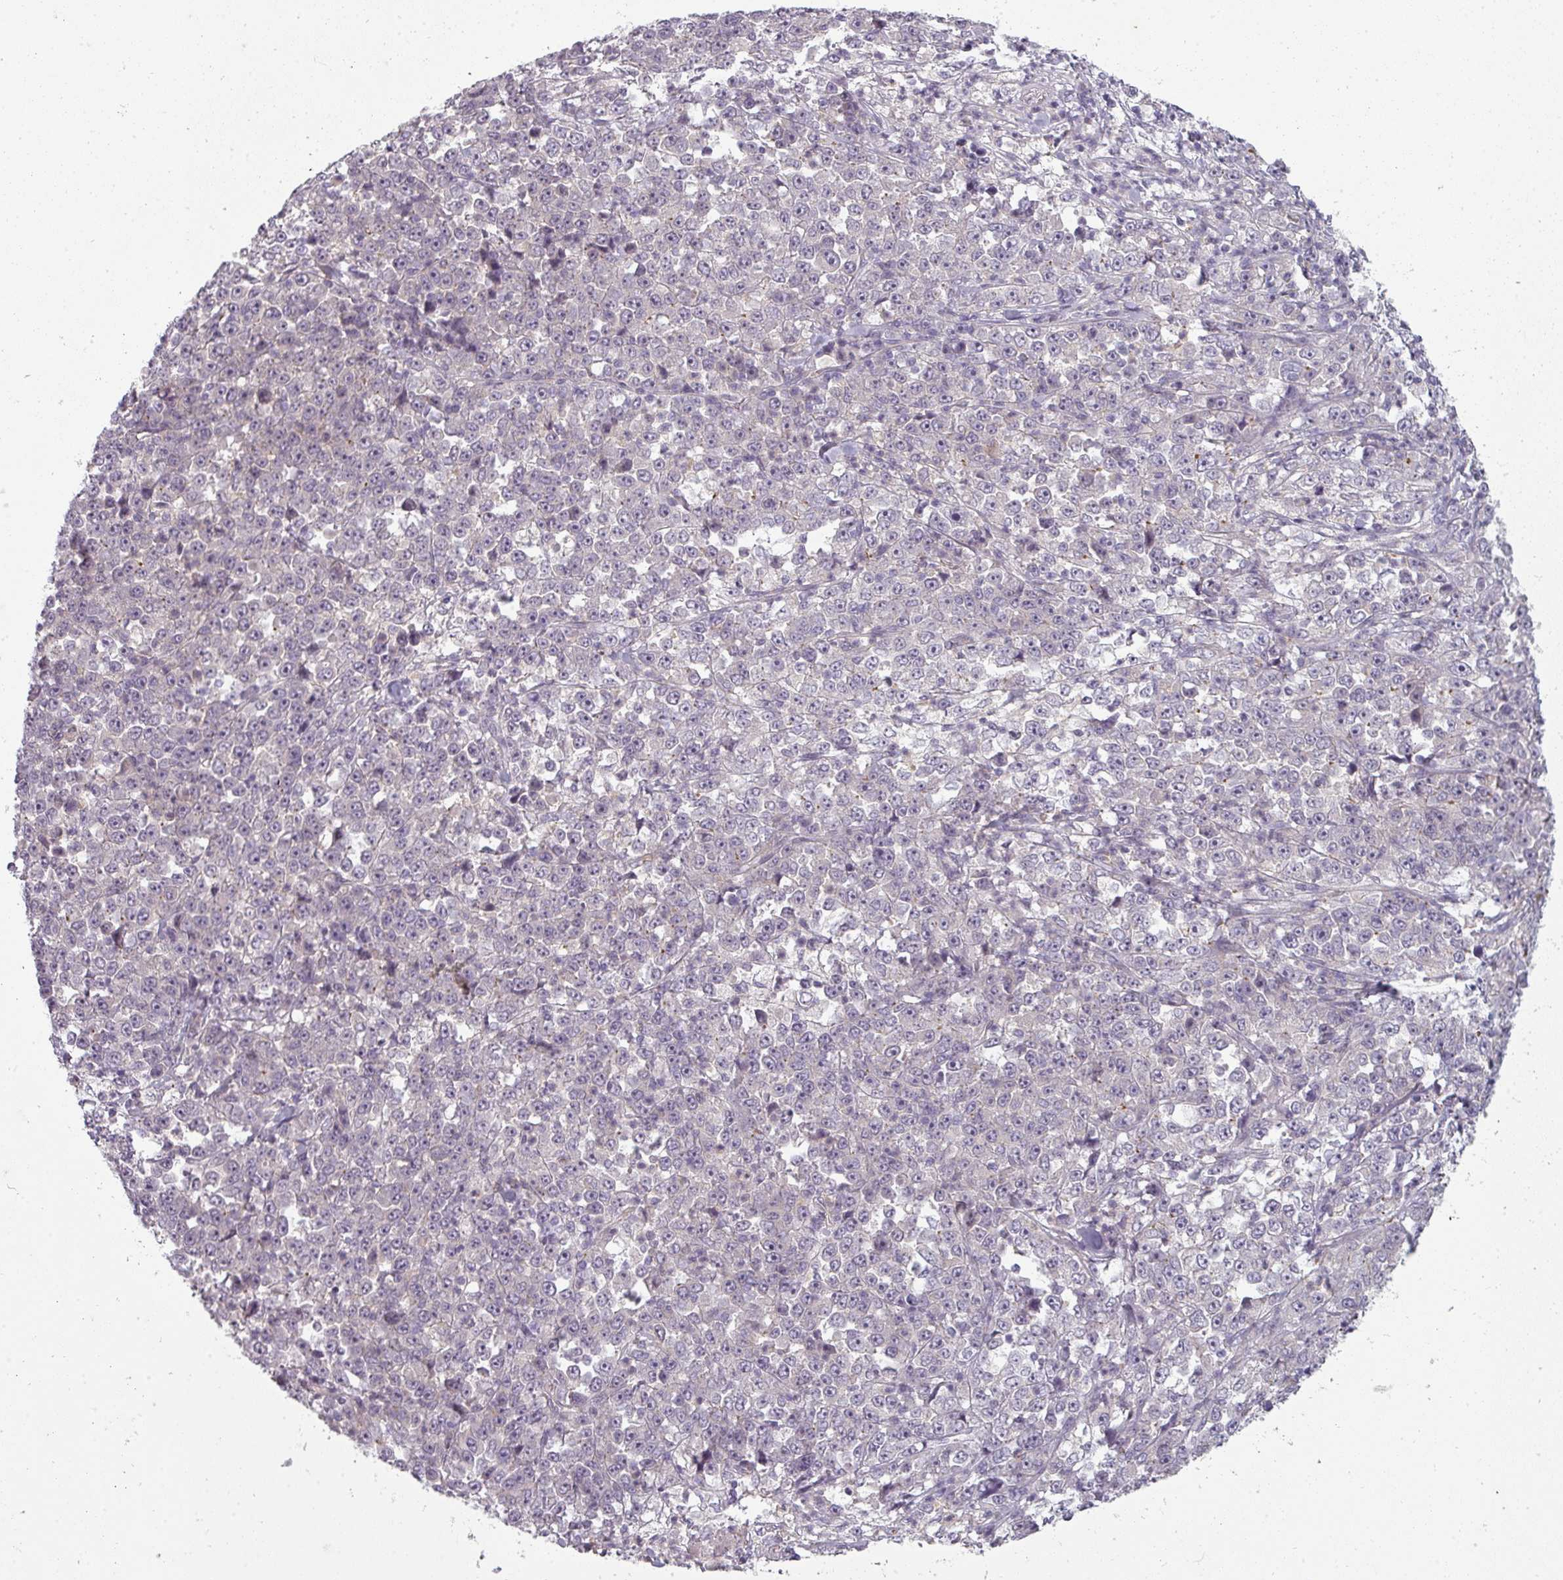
{"staining": {"intensity": "negative", "quantity": "none", "location": "none"}, "tissue": "stomach cancer", "cell_type": "Tumor cells", "image_type": "cancer", "snomed": [{"axis": "morphology", "description": "Normal tissue, NOS"}, {"axis": "morphology", "description": "Adenocarcinoma, NOS"}, {"axis": "topography", "description": "Stomach, upper"}, {"axis": "topography", "description": "Stomach"}], "caption": "Micrograph shows no protein expression in tumor cells of adenocarcinoma (stomach) tissue.", "gene": "SLC16A9", "patient": {"sex": "male", "age": 59}}